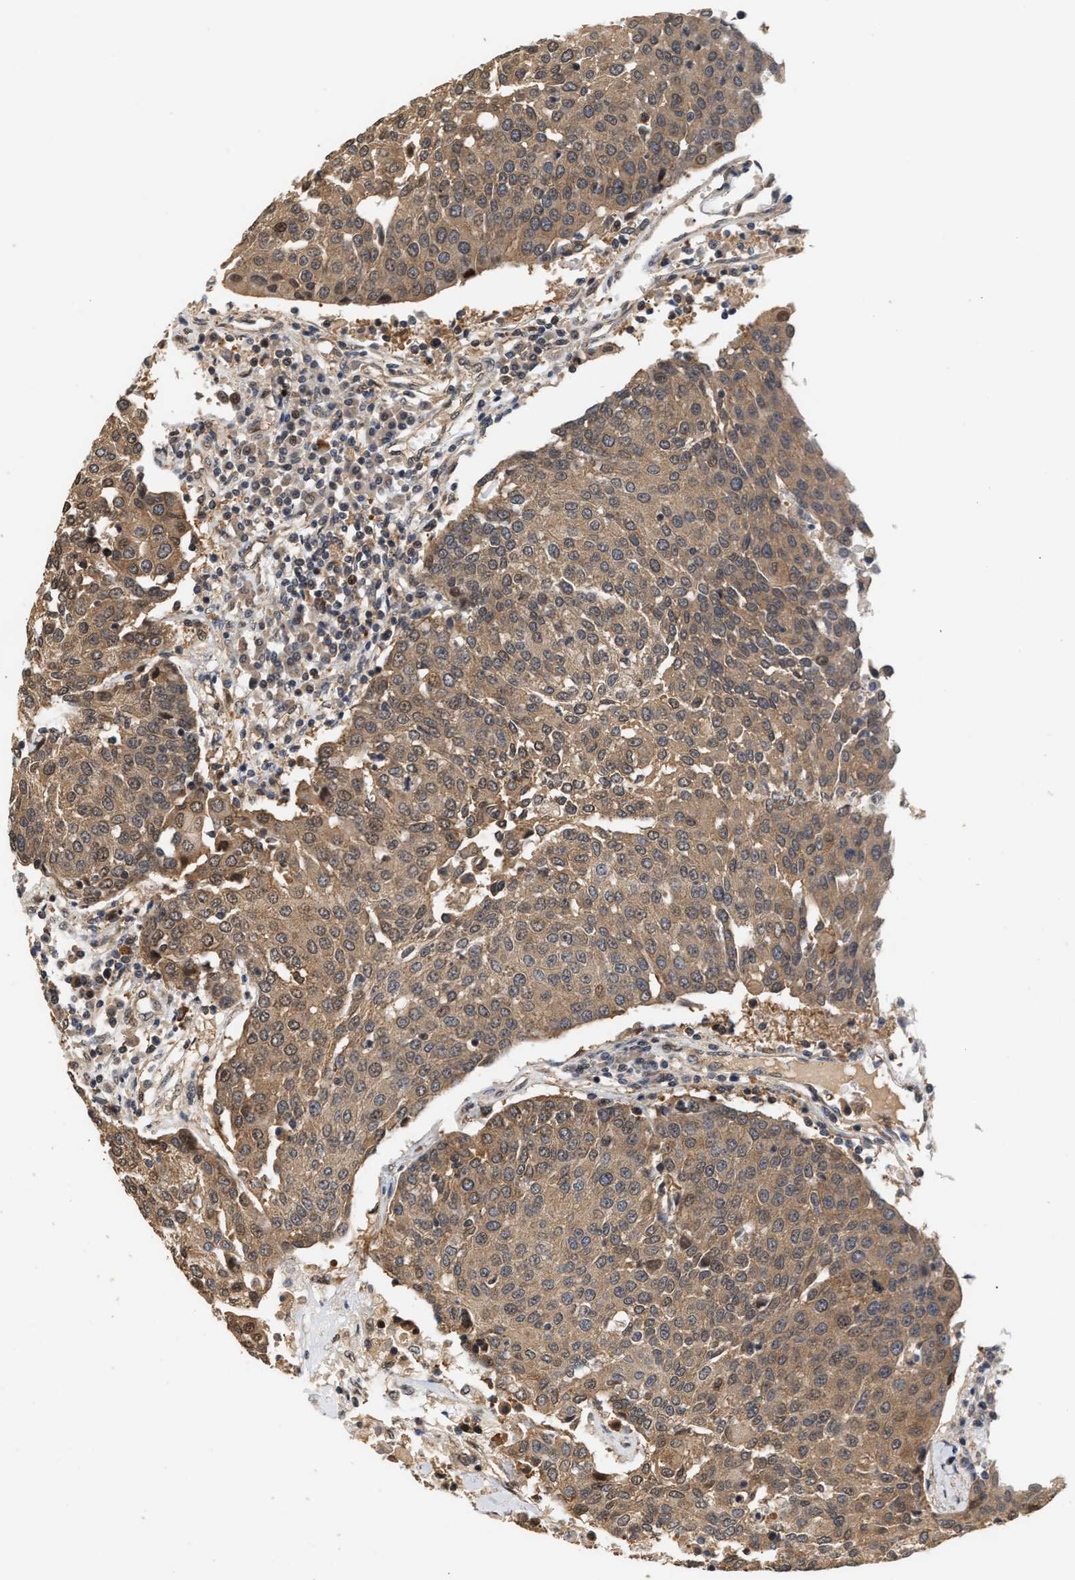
{"staining": {"intensity": "weak", "quantity": ">75%", "location": "cytoplasmic/membranous,nuclear"}, "tissue": "urothelial cancer", "cell_type": "Tumor cells", "image_type": "cancer", "snomed": [{"axis": "morphology", "description": "Urothelial carcinoma, High grade"}, {"axis": "topography", "description": "Urinary bladder"}], "caption": "Protein expression analysis of human high-grade urothelial carcinoma reveals weak cytoplasmic/membranous and nuclear expression in about >75% of tumor cells. The staining was performed using DAB, with brown indicating positive protein expression. Nuclei are stained blue with hematoxylin.", "gene": "ABHD5", "patient": {"sex": "female", "age": 85}}